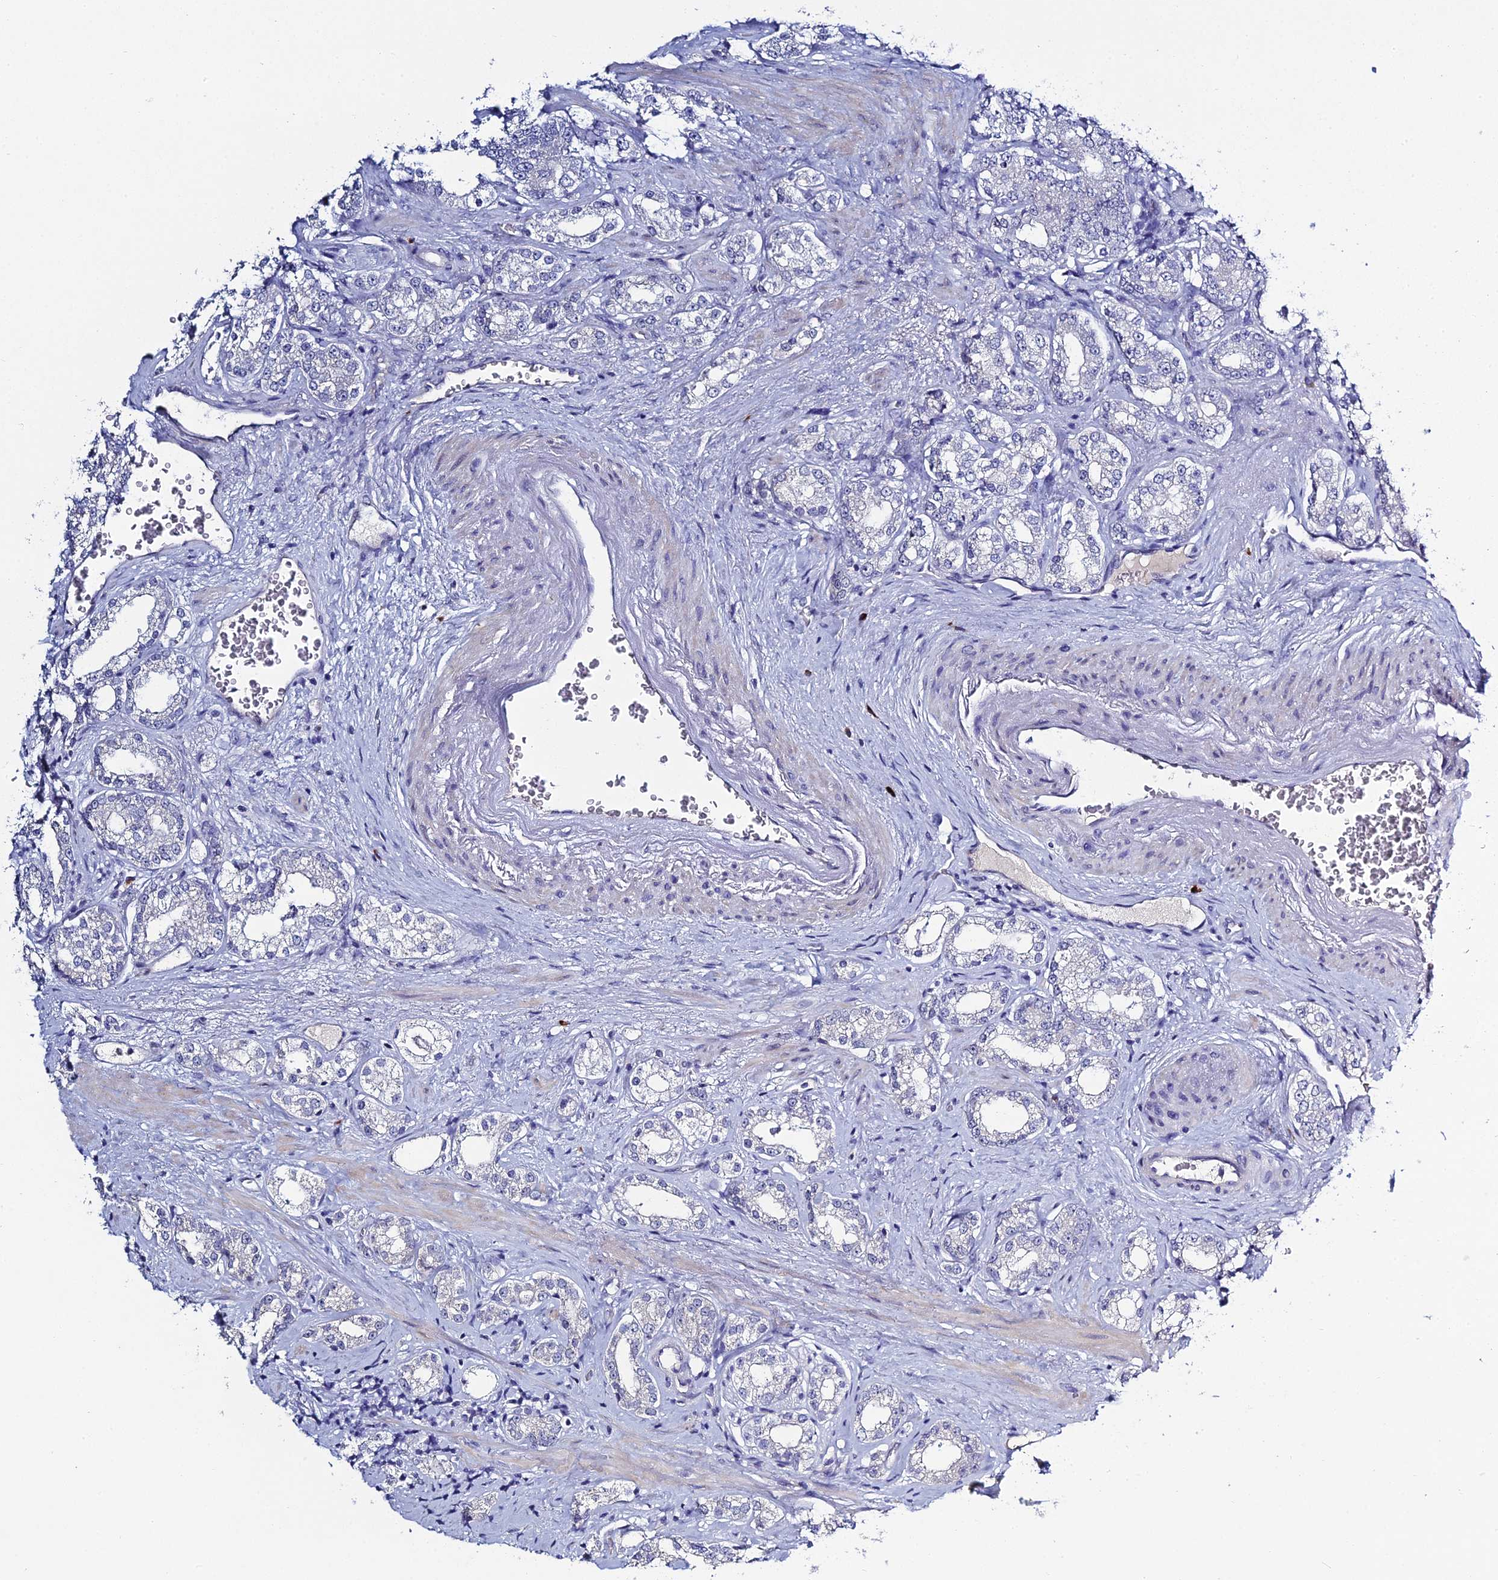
{"staining": {"intensity": "negative", "quantity": "none", "location": "none"}, "tissue": "prostate cancer", "cell_type": "Tumor cells", "image_type": "cancer", "snomed": [{"axis": "morphology", "description": "Normal tissue, NOS"}, {"axis": "morphology", "description": "Adenocarcinoma, High grade"}, {"axis": "topography", "description": "Prostate"}], "caption": "This is an immunohistochemistry (IHC) micrograph of high-grade adenocarcinoma (prostate). There is no positivity in tumor cells.", "gene": "MUC13", "patient": {"sex": "male", "age": 83}}